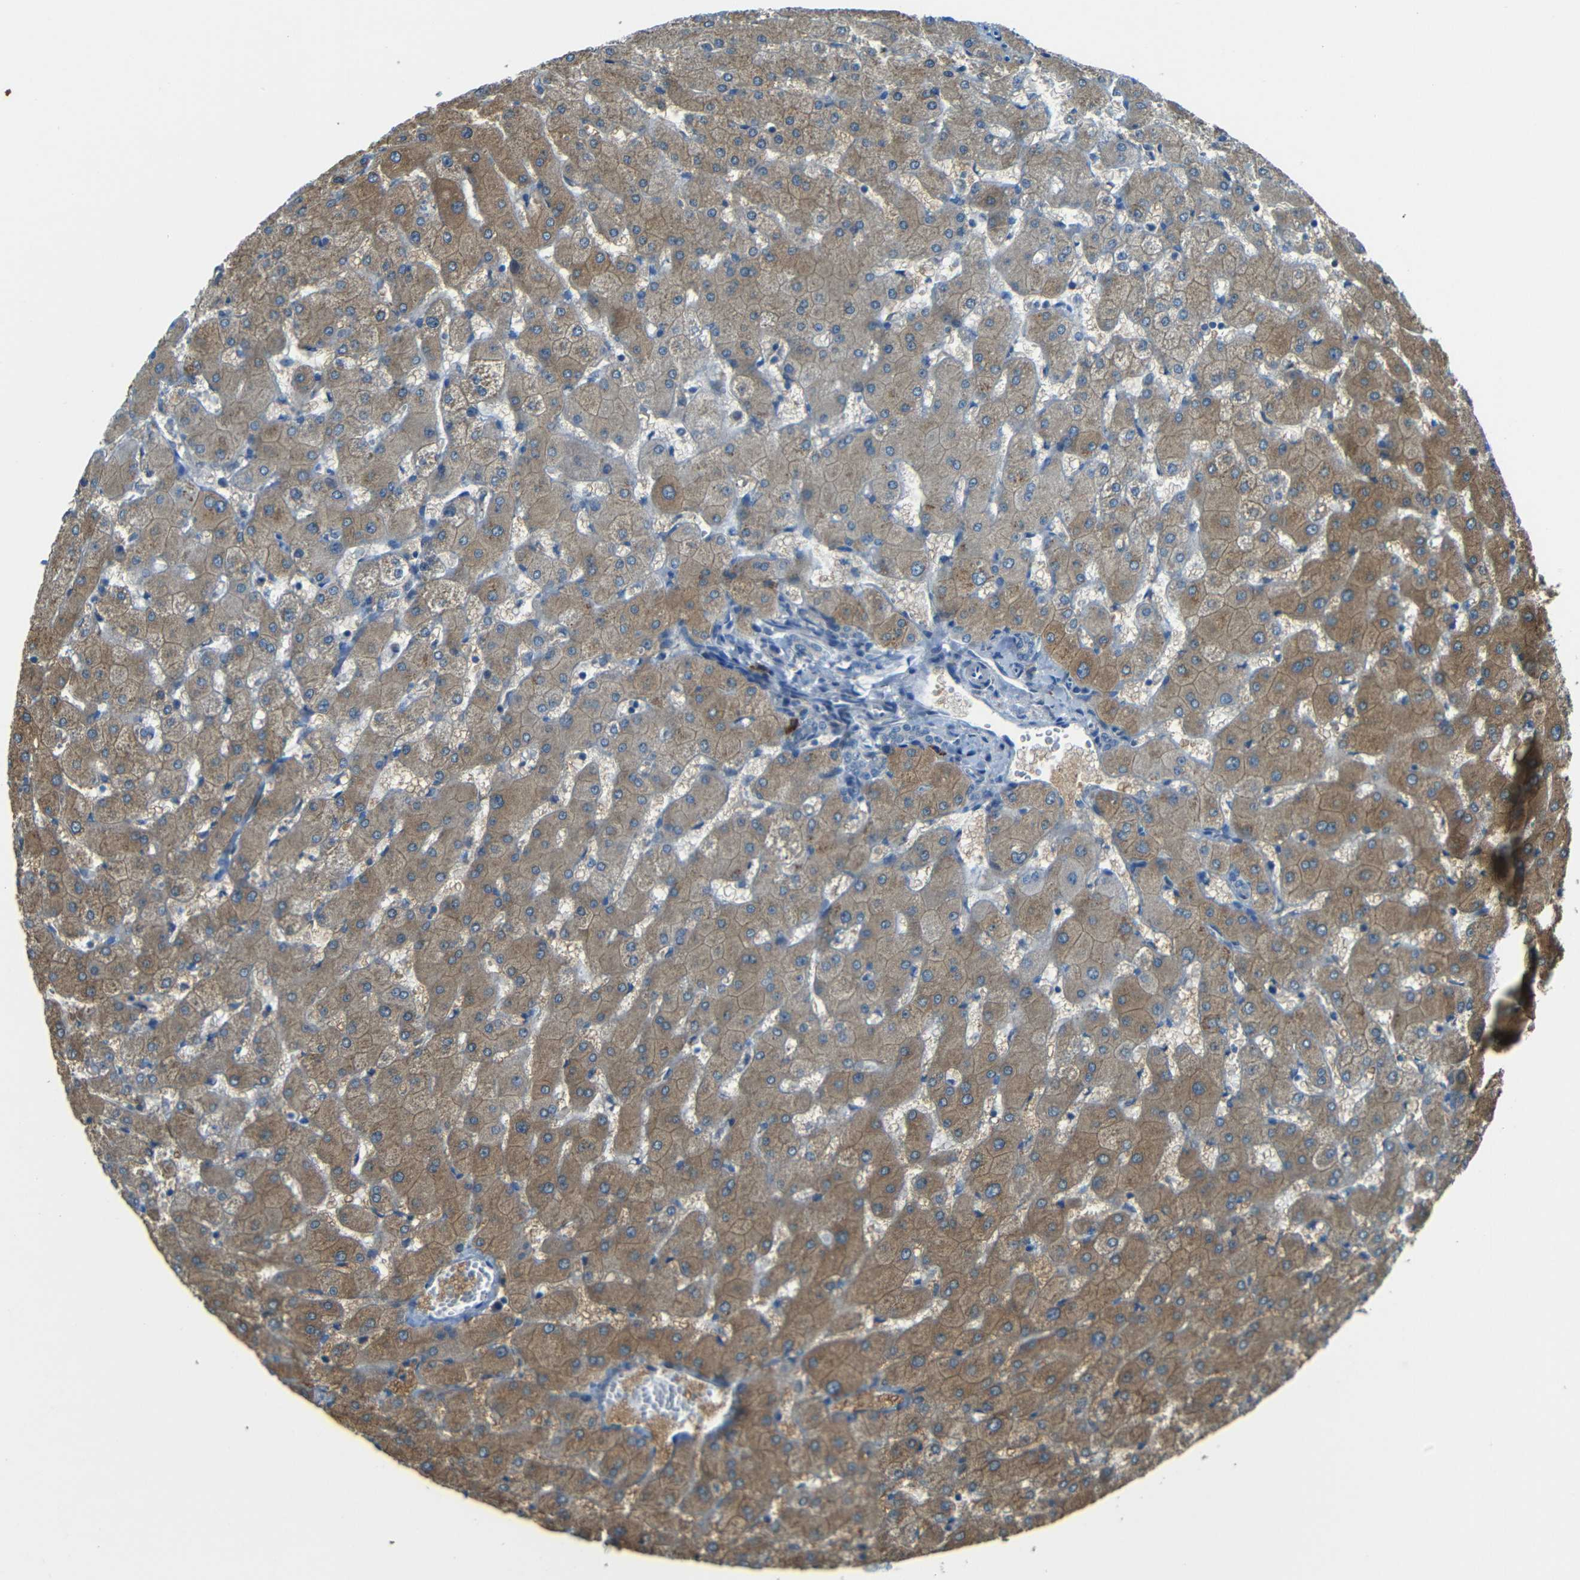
{"staining": {"intensity": "weak", "quantity": "<25%", "location": "cytoplasmic/membranous"}, "tissue": "liver", "cell_type": "Cholangiocytes", "image_type": "normal", "snomed": [{"axis": "morphology", "description": "Normal tissue, NOS"}, {"axis": "topography", "description": "Liver"}], "caption": "Immunohistochemical staining of benign human liver displays no significant staining in cholangiocytes. Brightfield microscopy of immunohistochemistry (IHC) stained with DAB (3,3'-diaminobenzidine) (brown) and hematoxylin (blue), captured at high magnification.", "gene": "CYP26B1", "patient": {"sex": "female", "age": 63}}